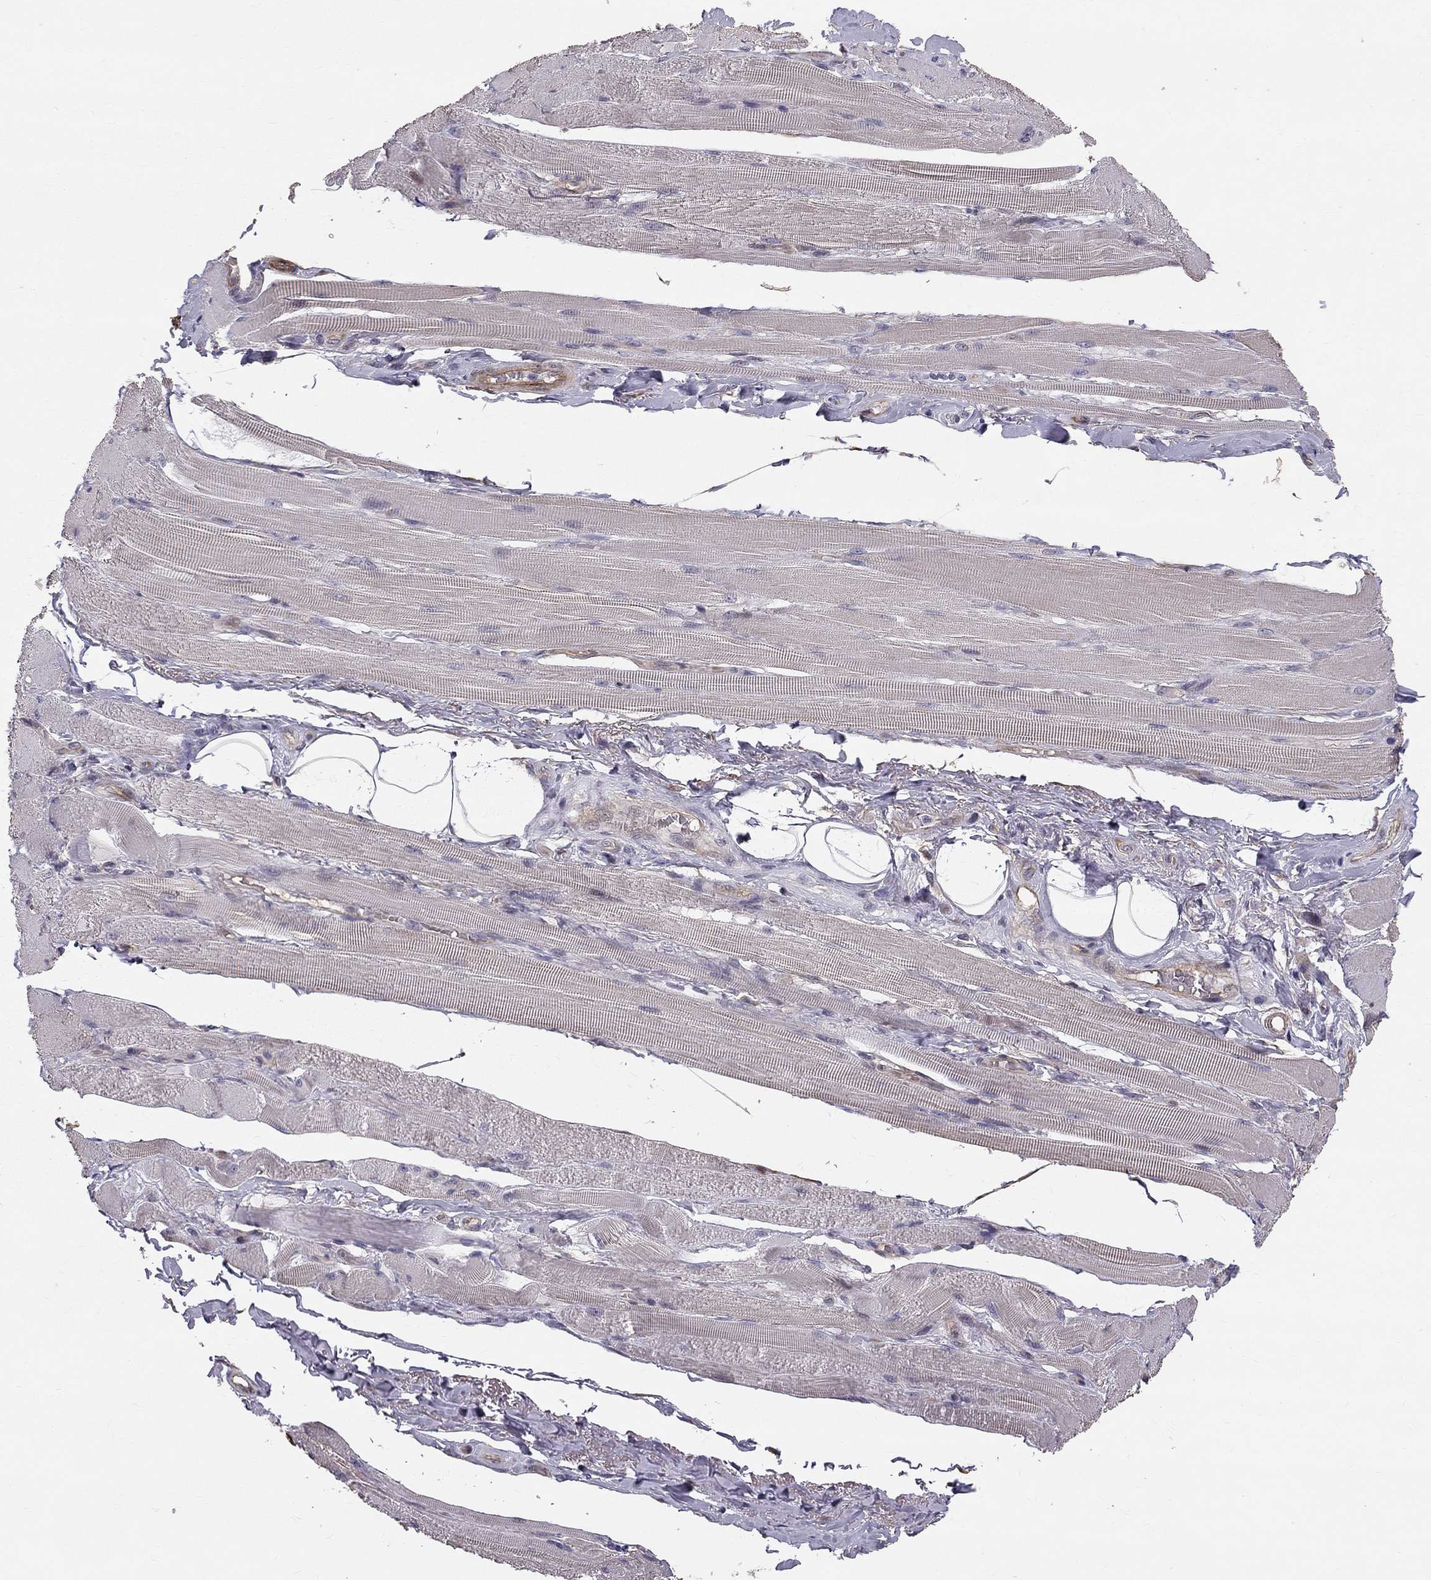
{"staining": {"intensity": "negative", "quantity": "none", "location": "none"}, "tissue": "skeletal muscle", "cell_type": "Myocytes", "image_type": "normal", "snomed": [{"axis": "morphology", "description": "Normal tissue, NOS"}, {"axis": "topography", "description": "Skeletal muscle"}, {"axis": "topography", "description": "Anal"}, {"axis": "topography", "description": "Peripheral nerve tissue"}], "caption": "An image of skeletal muscle stained for a protein shows no brown staining in myocytes.", "gene": "GJB4", "patient": {"sex": "male", "age": 53}}